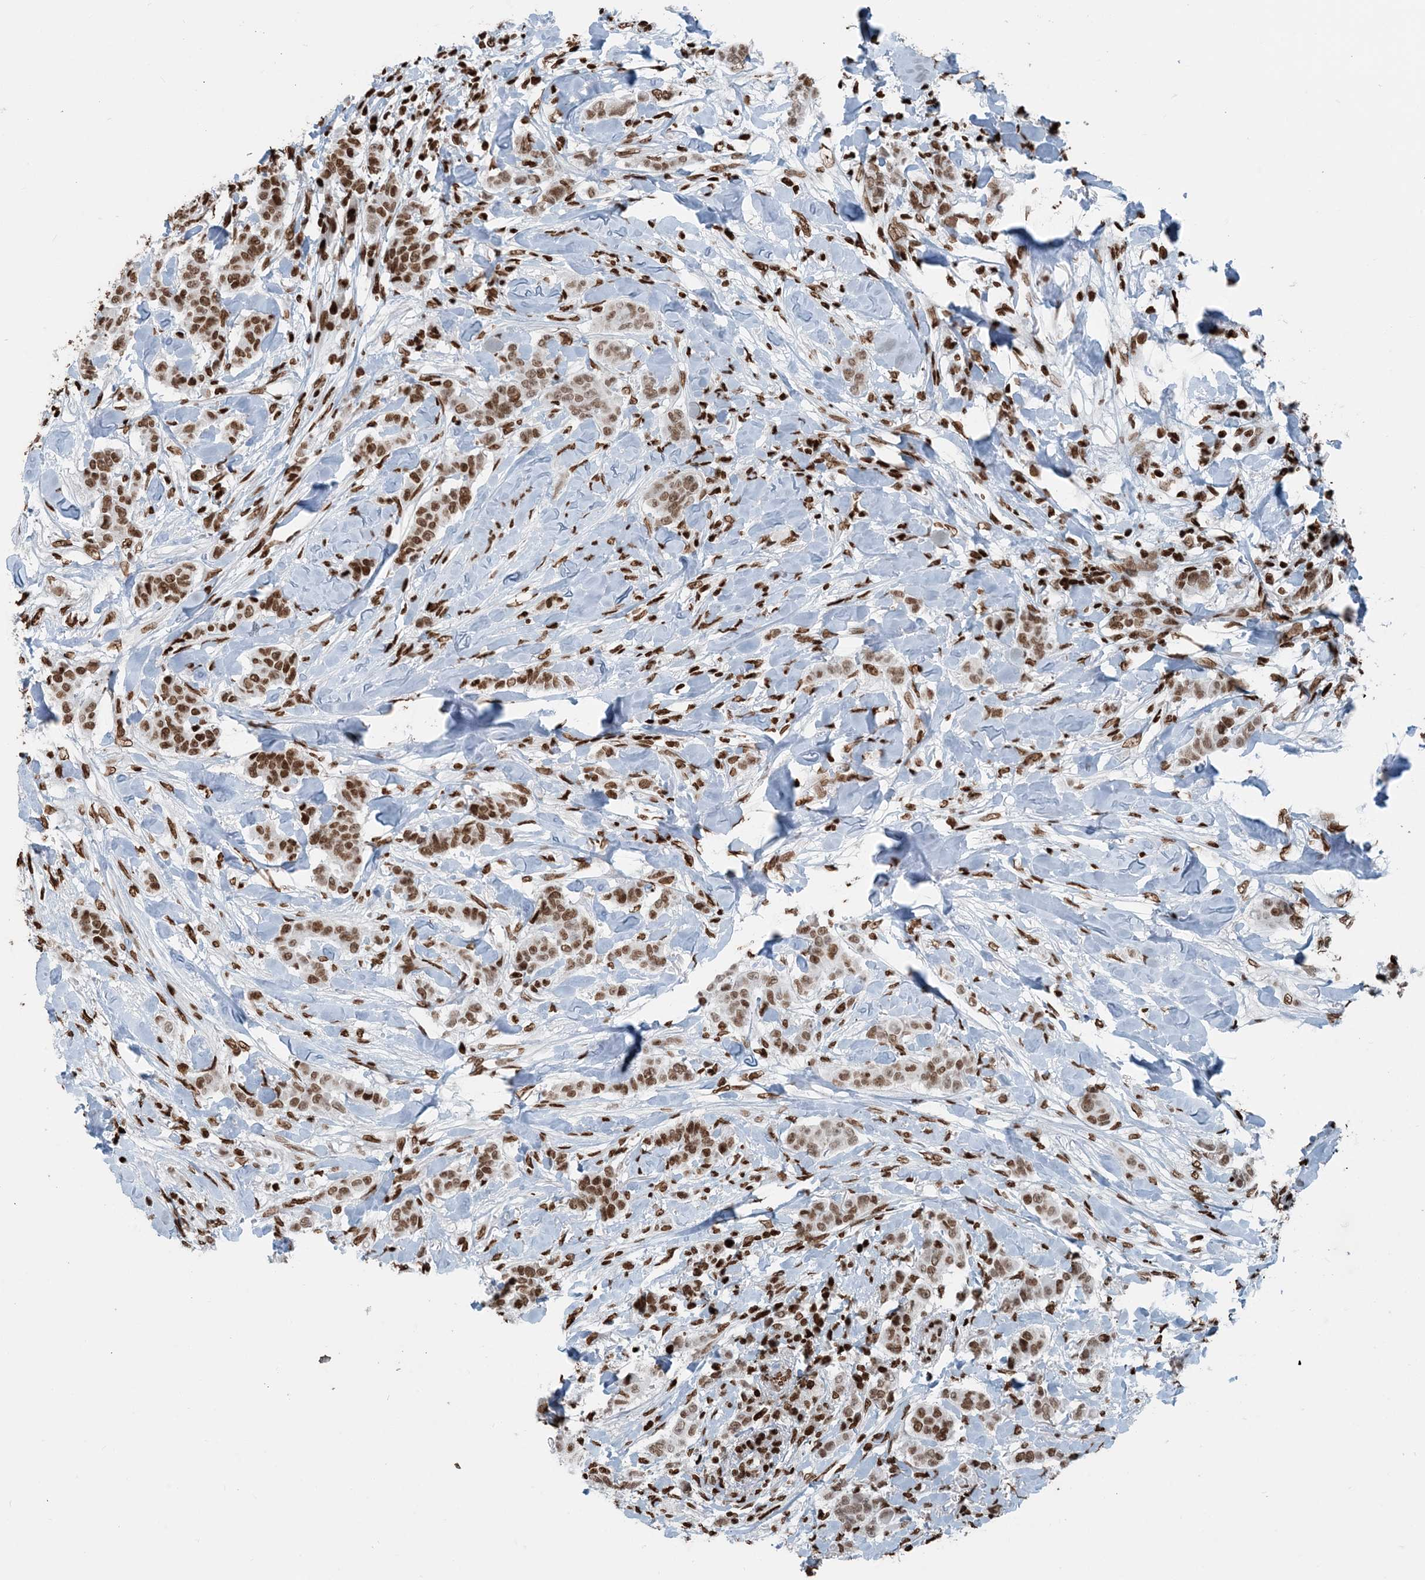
{"staining": {"intensity": "moderate", "quantity": ">75%", "location": "nuclear"}, "tissue": "breast cancer", "cell_type": "Tumor cells", "image_type": "cancer", "snomed": [{"axis": "morphology", "description": "Duct carcinoma"}, {"axis": "topography", "description": "Breast"}], "caption": "Human intraductal carcinoma (breast) stained for a protein (brown) shows moderate nuclear positive expression in approximately >75% of tumor cells.", "gene": "H3-3B", "patient": {"sex": "female", "age": 40}}